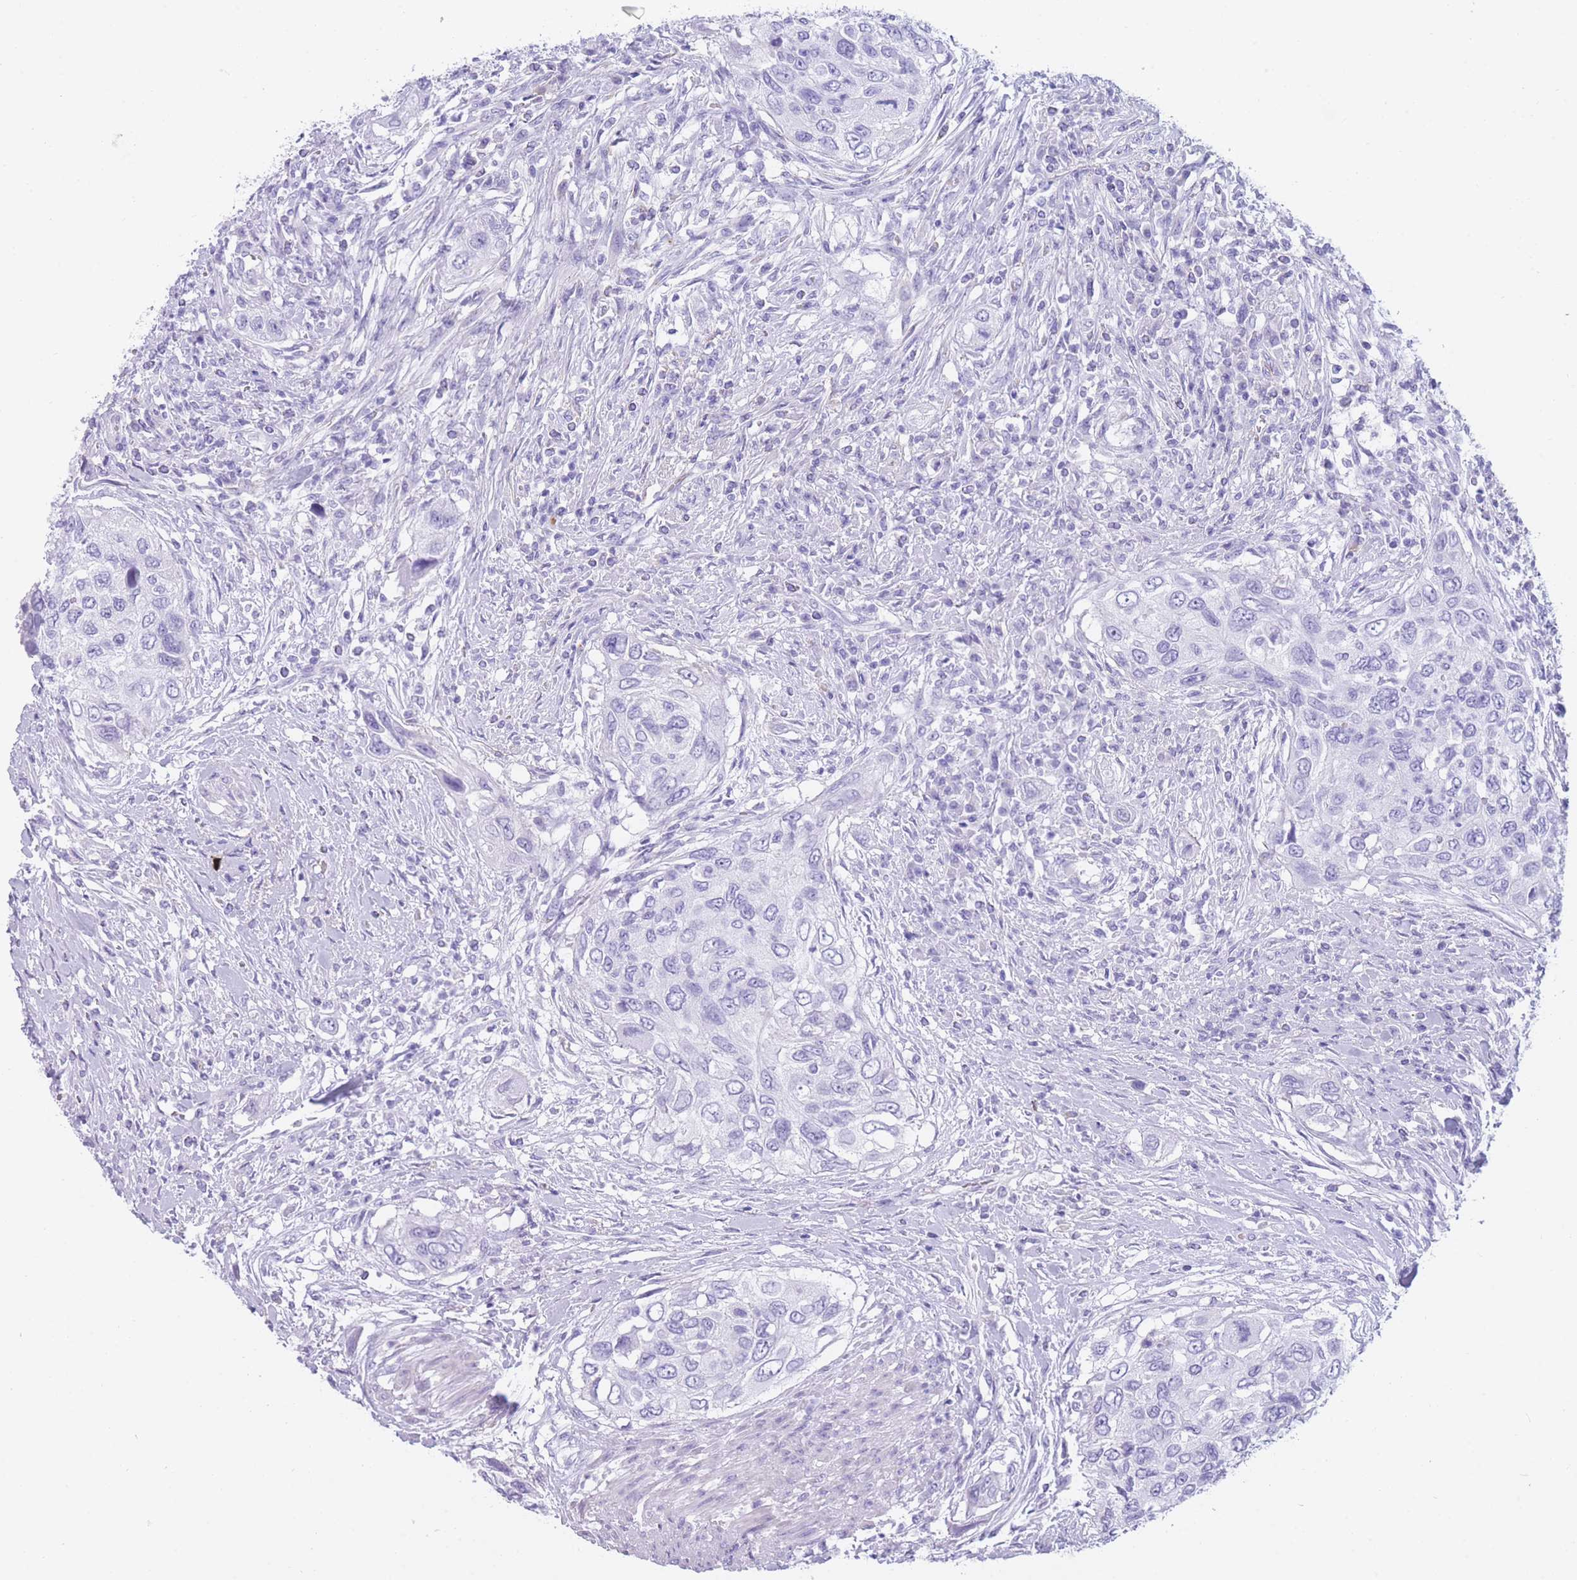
{"staining": {"intensity": "negative", "quantity": "none", "location": "none"}, "tissue": "urothelial cancer", "cell_type": "Tumor cells", "image_type": "cancer", "snomed": [{"axis": "morphology", "description": "Urothelial carcinoma, High grade"}, {"axis": "topography", "description": "Urinary bladder"}], "caption": "Urothelial cancer stained for a protein using immunohistochemistry (IHC) displays no staining tumor cells.", "gene": "TNFSF11", "patient": {"sex": "female", "age": 60}}